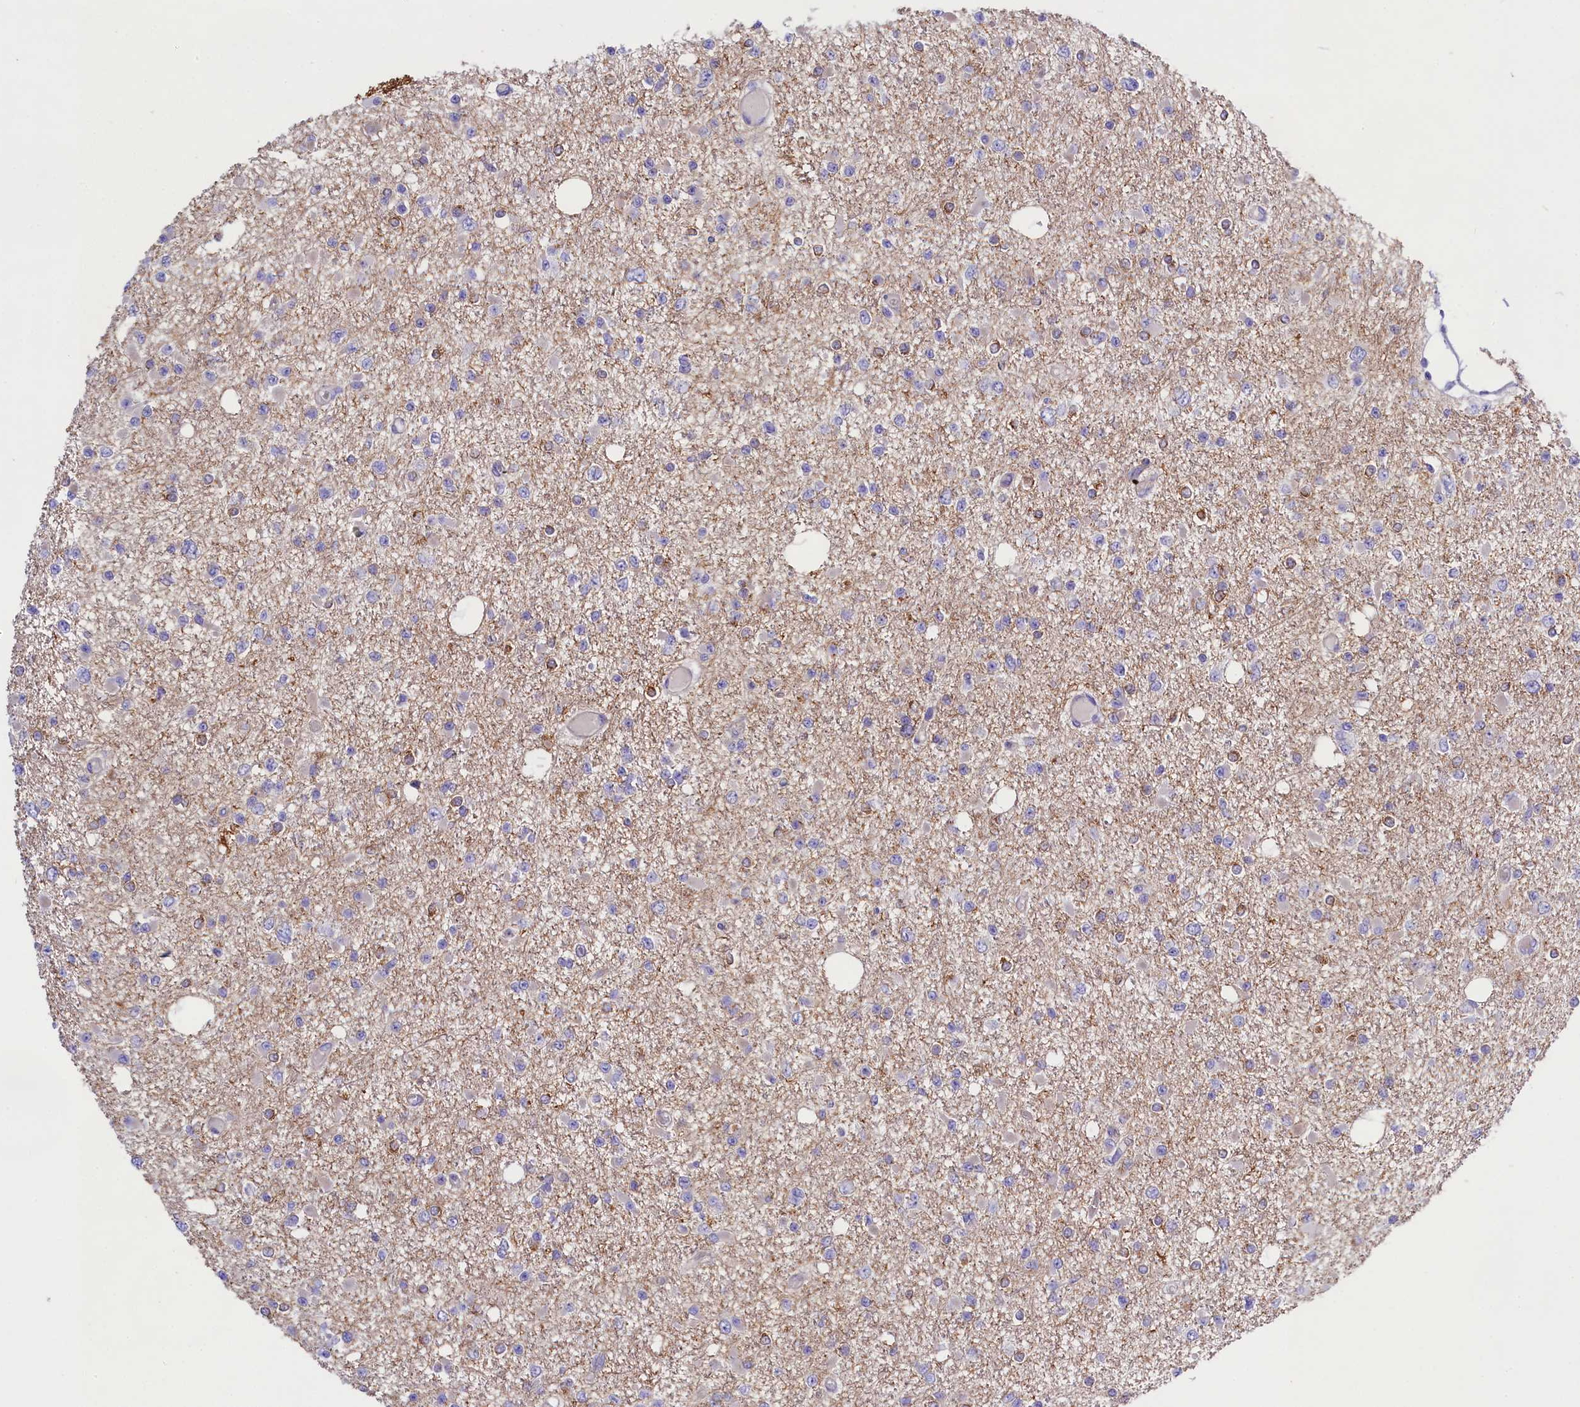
{"staining": {"intensity": "strong", "quantity": "<25%", "location": "cytoplasmic/membranous"}, "tissue": "glioma", "cell_type": "Tumor cells", "image_type": "cancer", "snomed": [{"axis": "morphology", "description": "Glioma, malignant, Low grade"}, {"axis": "topography", "description": "Brain"}], "caption": "Protein expression analysis of low-grade glioma (malignant) displays strong cytoplasmic/membranous positivity in approximately <25% of tumor cells.", "gene": "PPP1R13L", "patient": {"sex": "female", "age": 22}}